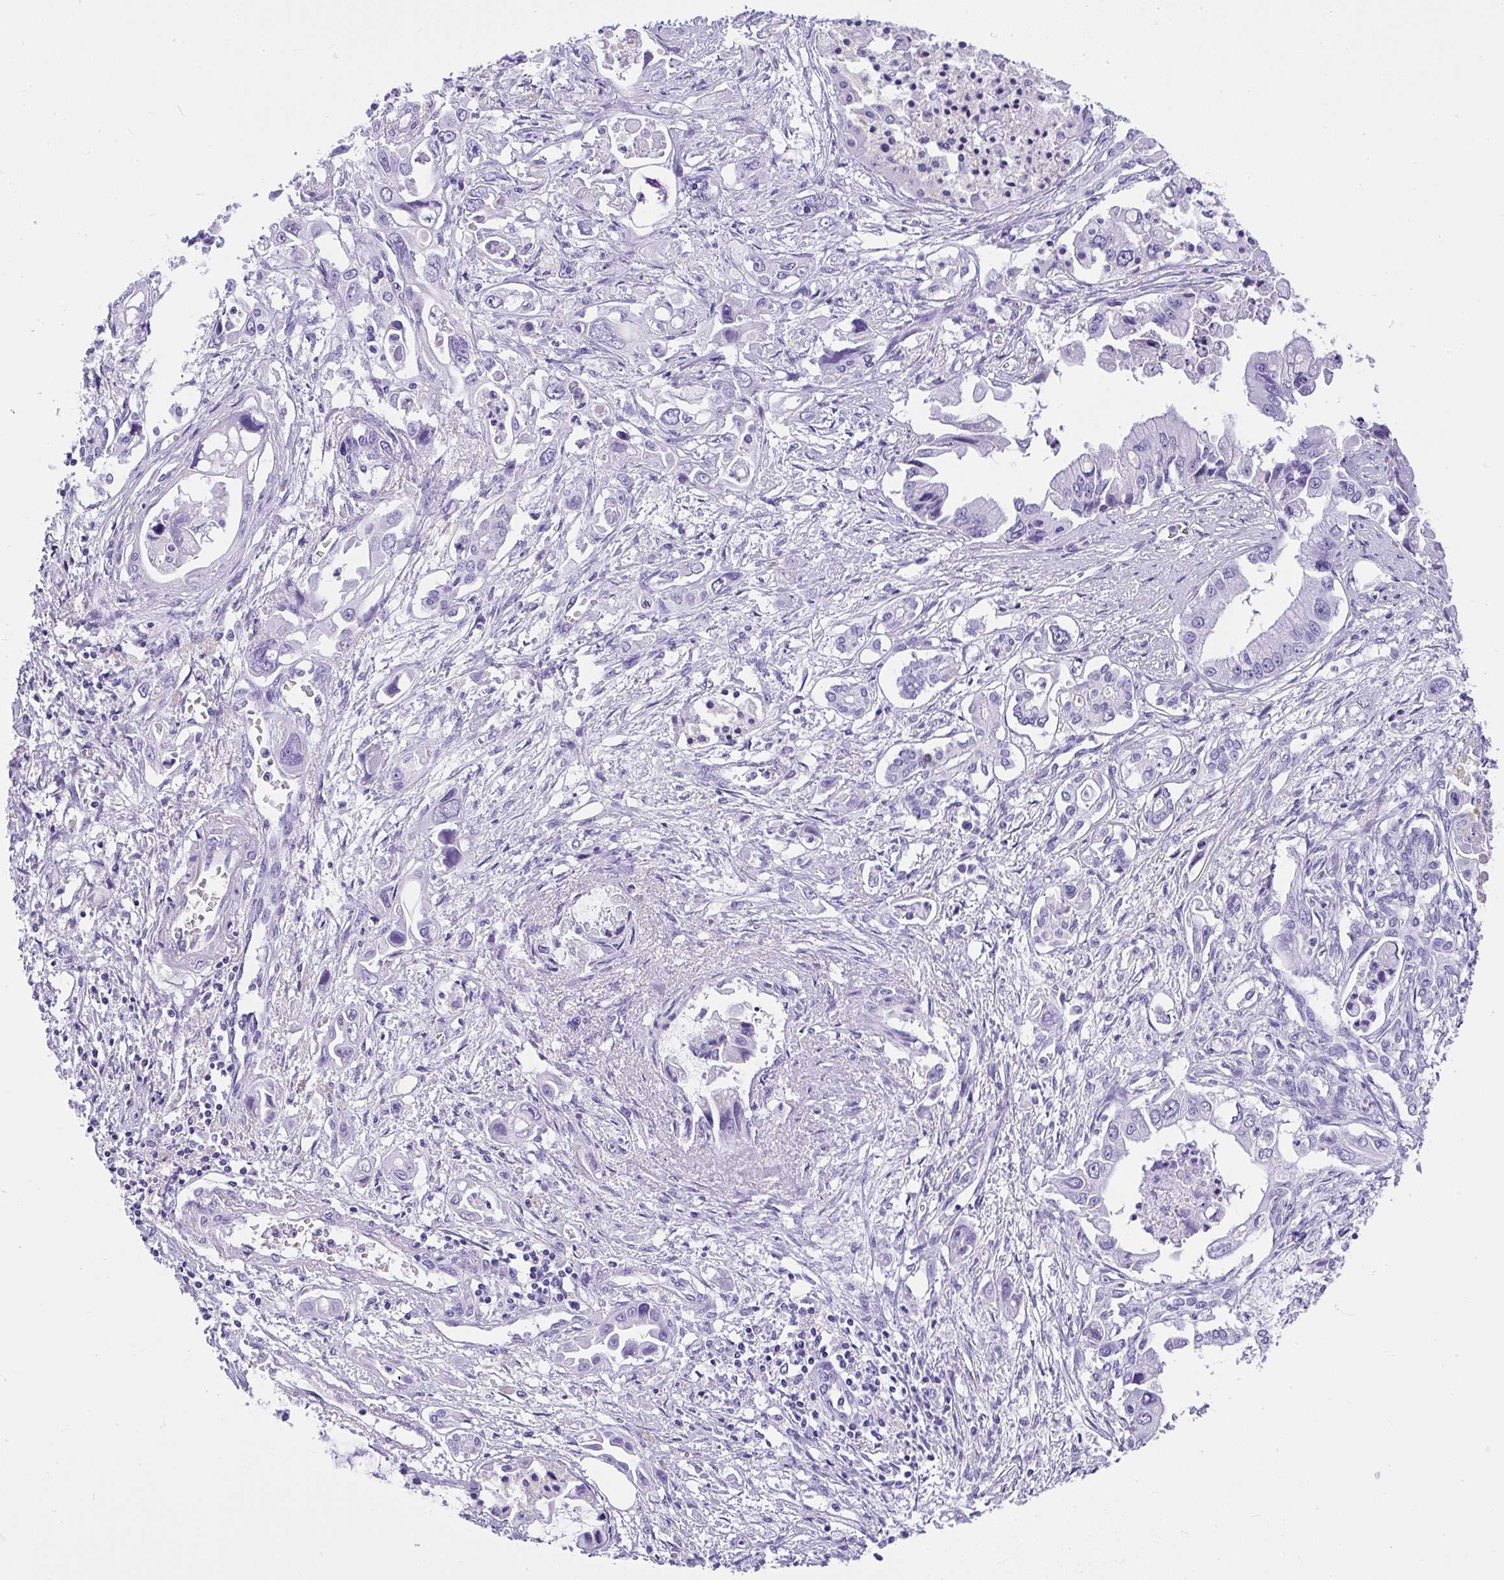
{"staining": {"intensity": "negative", "quantity": "none", "location": "none"}, "tissue": "pancreatic cancer", "cell_type": "Tumor cells", "image_type": "cancer", "snomed": [{"axis": "morphology", "description": "Adenocarcinoma, NOS"}, {"axis": "topography", "description": "Pancreas"}], "caption": "High magnification brightfield microscopy of pancreatic cancer (adenocarcinoma) stained with DAB (3,3'-diaminobenzidine) (brown) and counterstained with hematoxylin (blue): tumor cells show no significant expression. The staining is performed using DAB (3,3'-diaminobenzidine) brown chromogen with nuclei counter-stained in using hematoxylin.", "gene": "AVIL", "patient": {"sex": "male", "age": 84}}